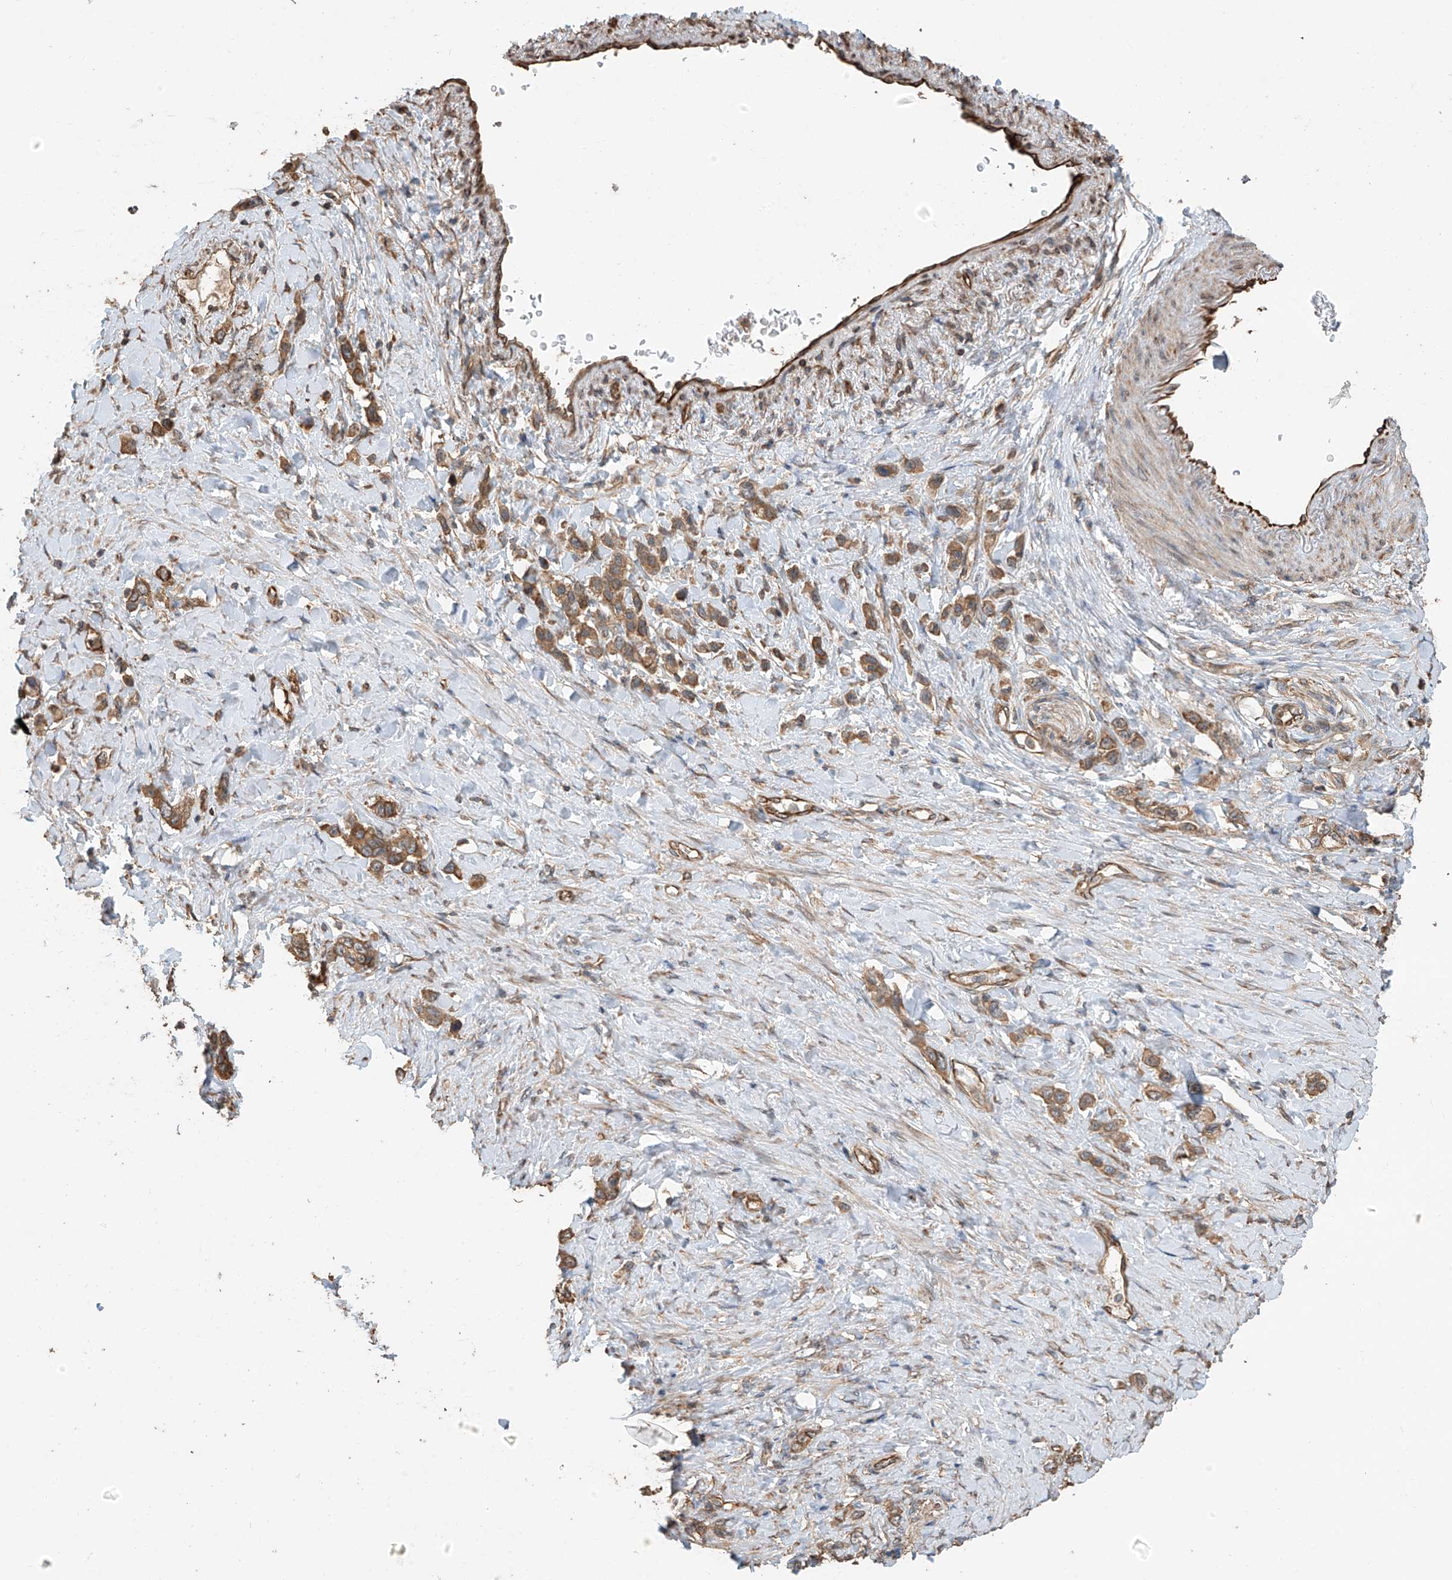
{"staining": {"intensity": "moderate", "quantity": ">75%", "location": "cytoplasmic/membranous"}, "tissue": "stomach cancer", "cell_type": "Tumor cells", "image_type": "cancer", "snomed": [{"axis": "morphology", "description": "Adenocarcinoma, NOS"}, {"axis": "topography", "description": "Stomach"}], "caption": "Immunohistochemistry (DAB) staining of human adenocarcinoma (stomach) shows moderate cytoplasmic/membranous protein staining in approximately >75% of tumor cells.", "gene": "AGBL5", "patient": {"sex": "female", "age": 65}}